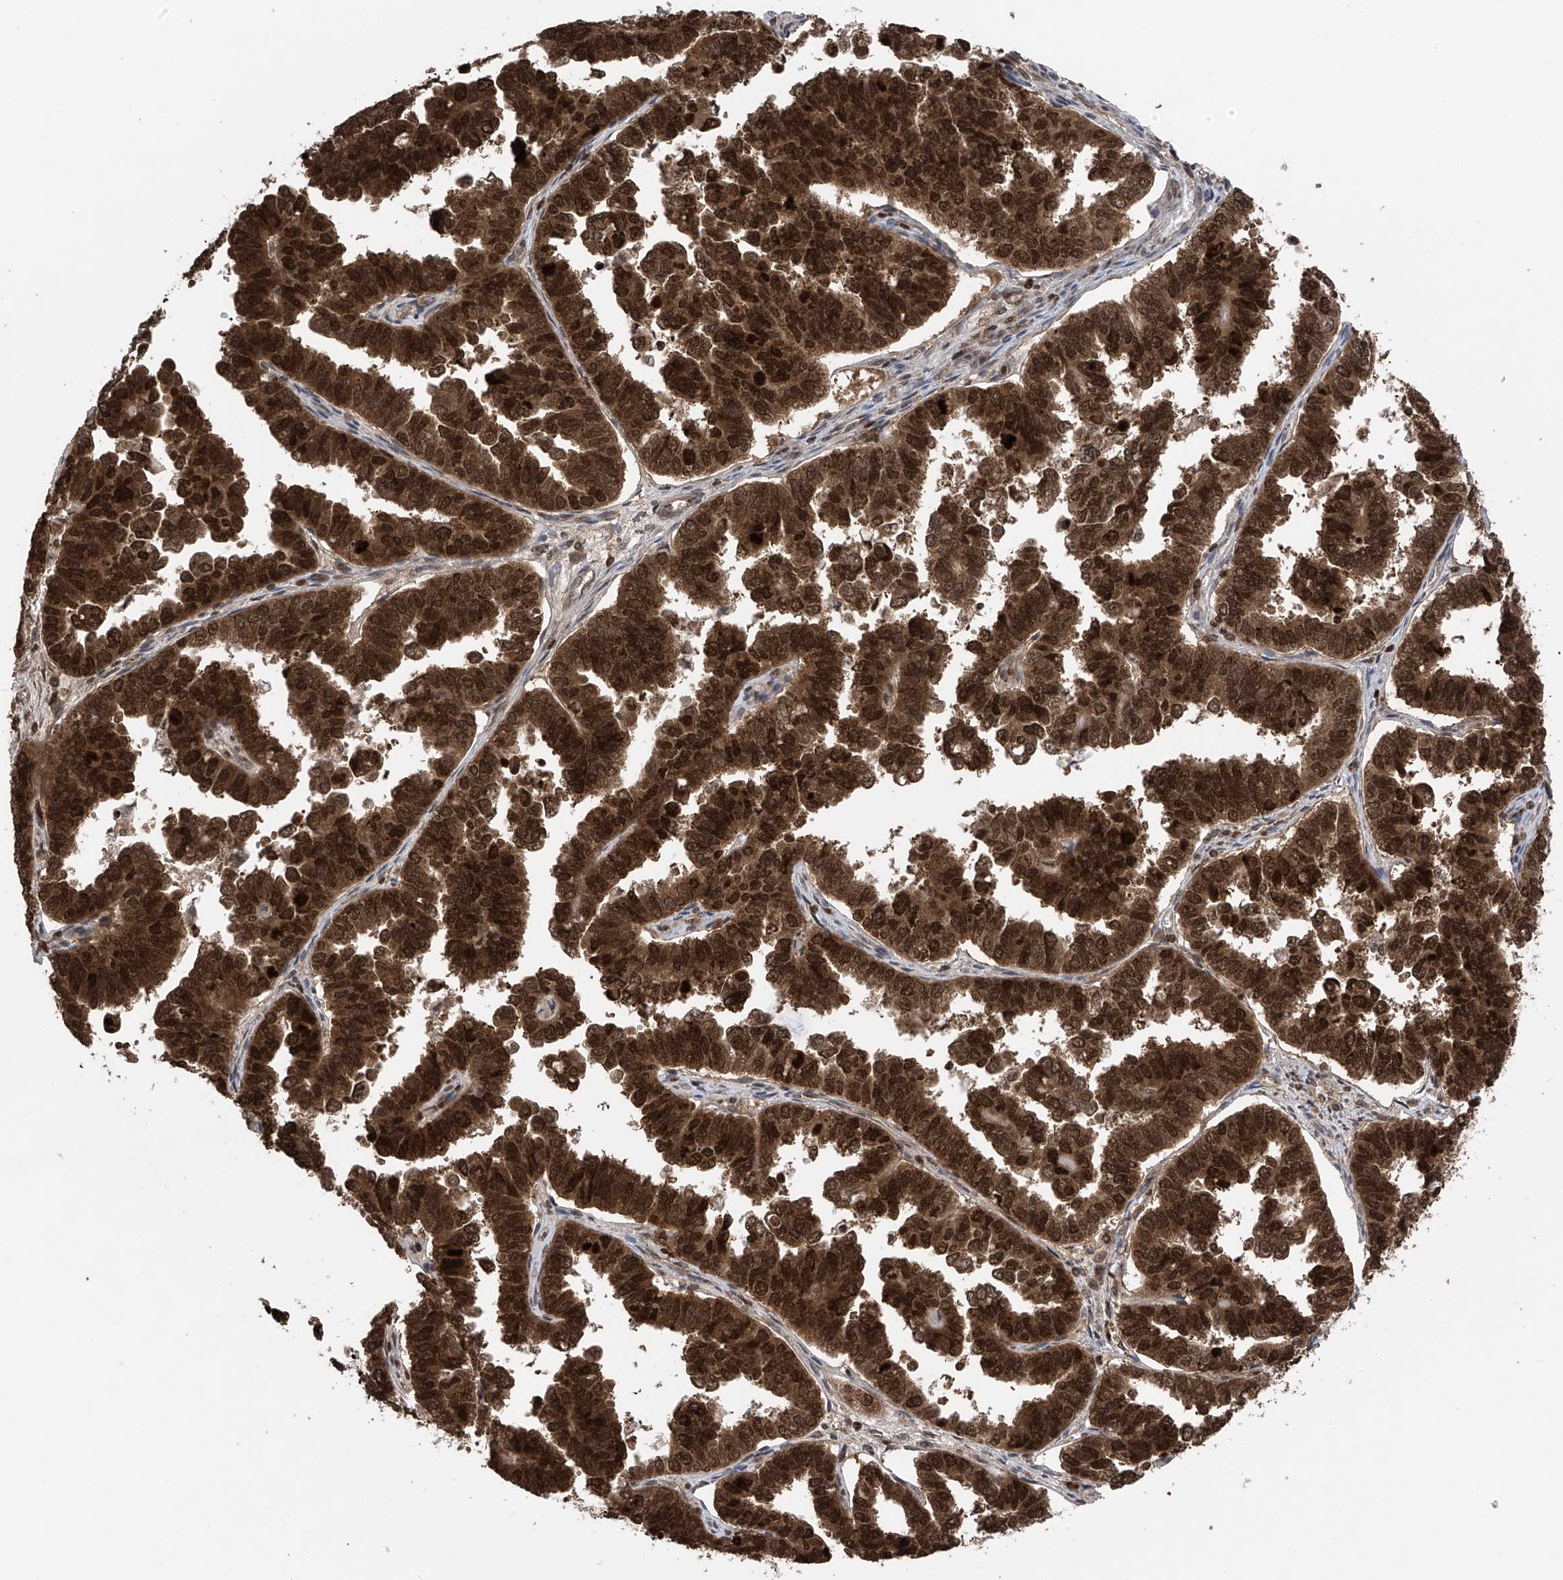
{"staining": {"intensity": "strong", "quantity": ">75%", "location": "cytoplasmic/membranous,nuclear"}, "tissue": "endometrial cancer", "cell_type": "Tumor cells", "image_type": "cancer", "snomed": [{"axis": "morphology", "description": "Adenocarcinoma, NOS"}, {"axis": "topography", "description": "Endometrium"}], "caption": "Immunohistochemical staining of endometrial cancer shows high levels of strong cytoplasmic/membranous and nuclear staining in about >75% of tumor cells.", "gene": "DNAJC9", "patient": {"sex": "female", "age": 75}}